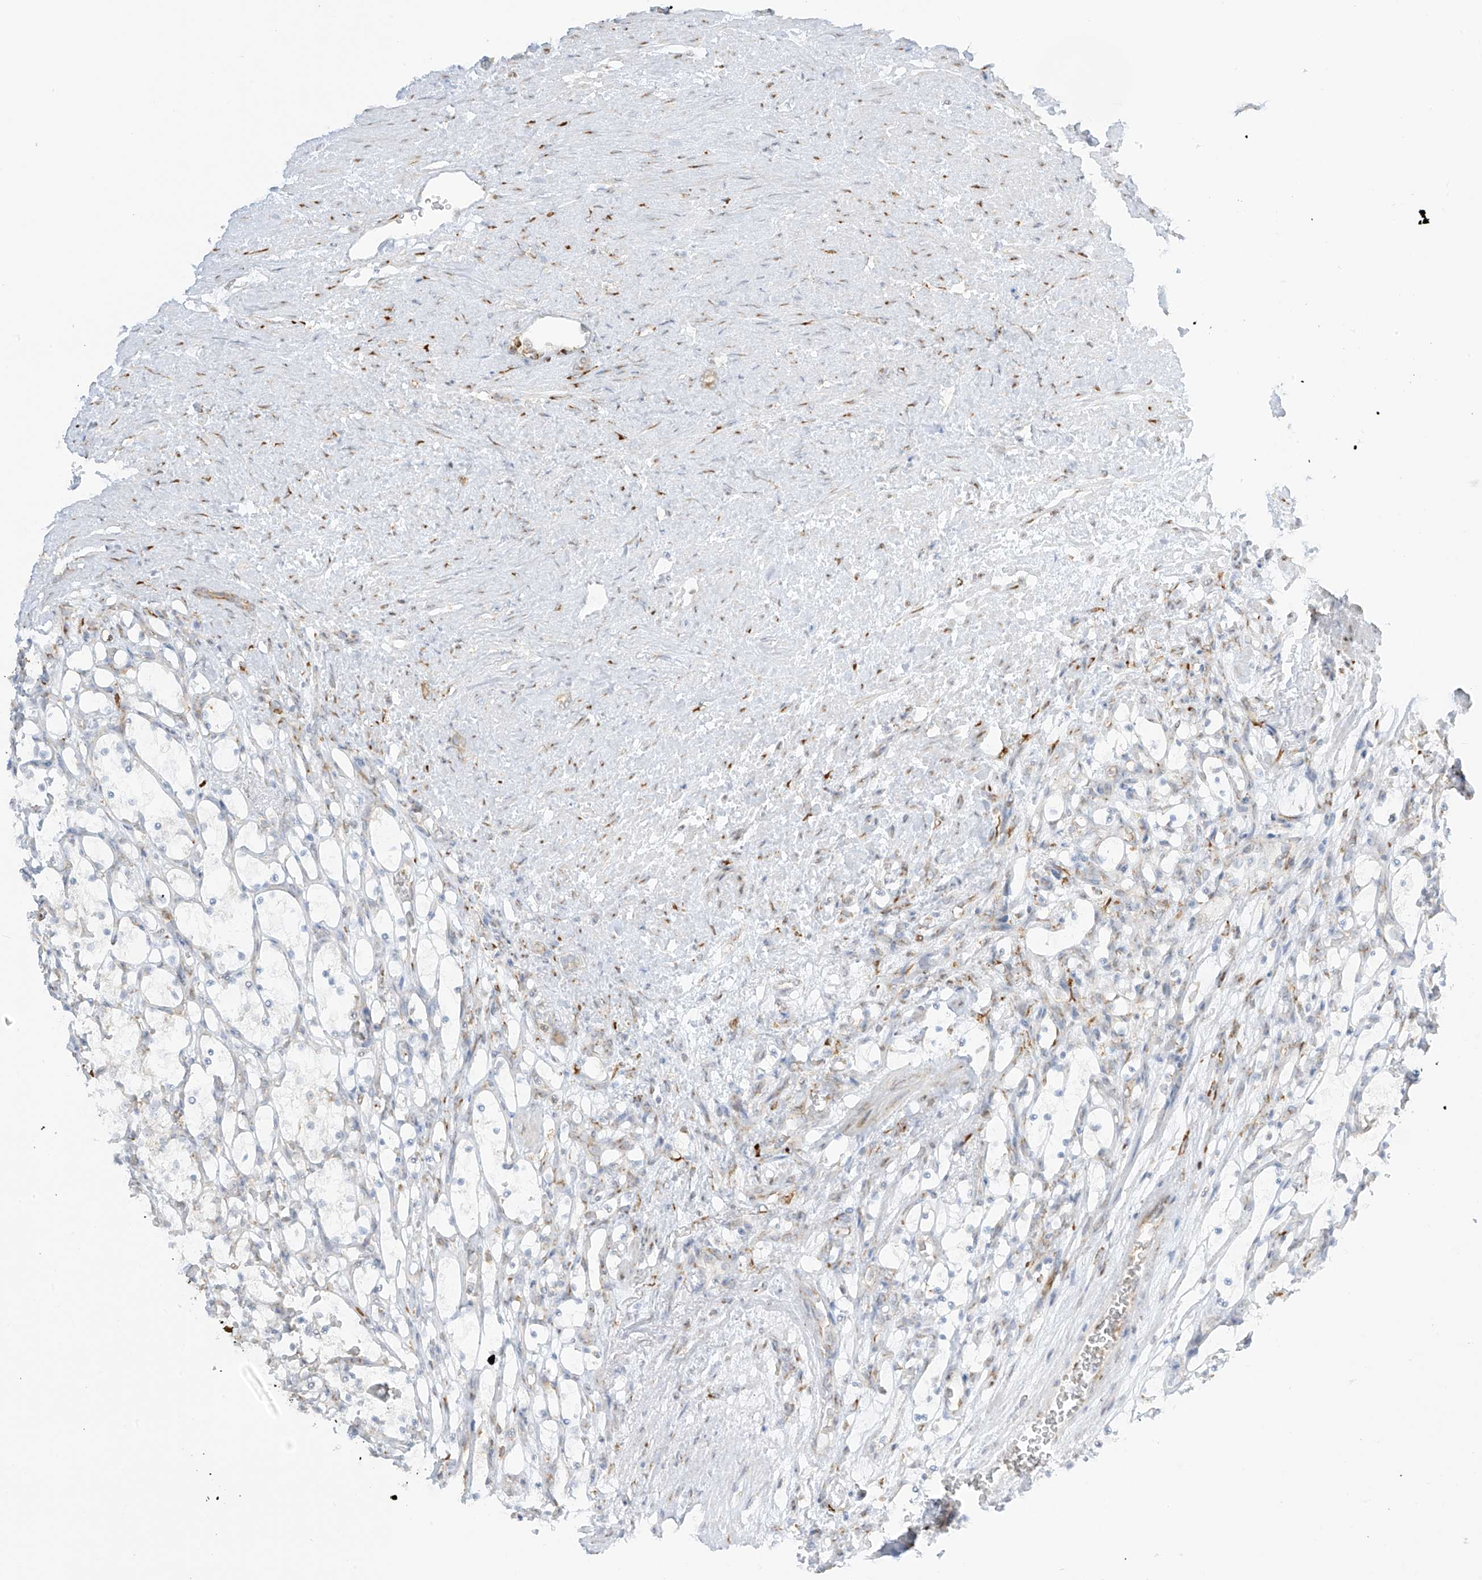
{"staining": {"intensity": "negative", "quantity": "none", "location": "none"}, "tissue": "renal cancer", "cell_type": "Tumor cells", "image_type": "cancer", "snomed": [{"axis": "morphology", "description": "Adenocarcinoma, NOS"}, {"axis": "topography", "description": "Kidney"}], "caption": "The image displays no significant positivity in tumor cells of renal cancer.", "gene": "LRRC59", "patient": {"sex": "female", "age": 69}}